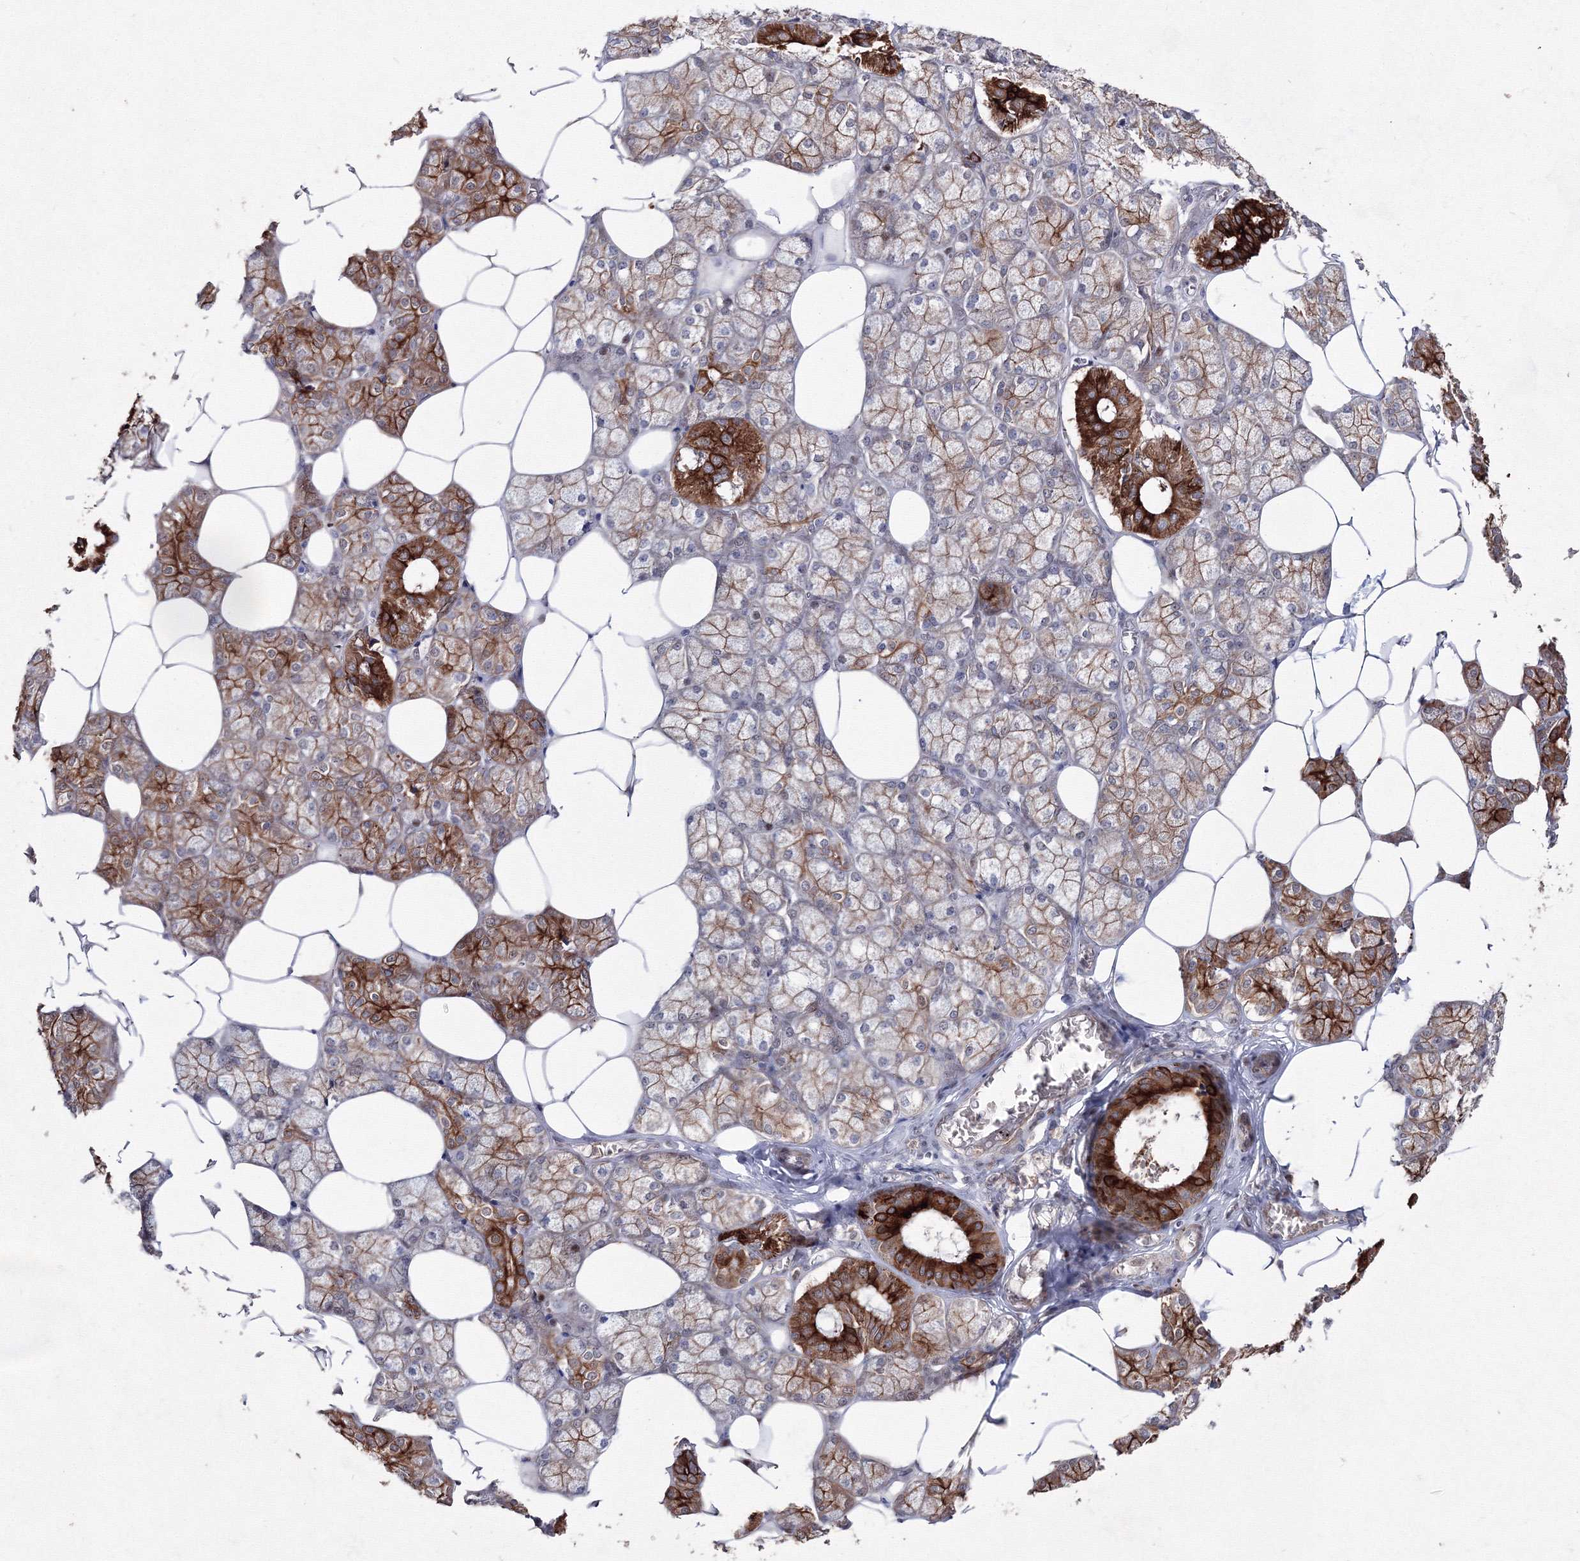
{"staining": {"intensity": "strong", "quantity": "25%-75%", "location": "cytoplasmic/membranous"}, "tissue": "salivary gland", "cell_type": "Glandular cells", "image_type": "normal", "snomed": [{"axis": "morphology", "description": "Normal tissue, NOS"}, {"axis": "topography", "description": "Salivary gland"}], "caption": "A high-resolution histopathology image shows immunohistochemistry (IHC) staining of unremarkable salivary gland, which demonstrates strong cytoplasmic/membranous staining in about 25%-75% of glandular cells.", "gene": "SMIM29", "patient": {"sex": "male", "age": 62}}